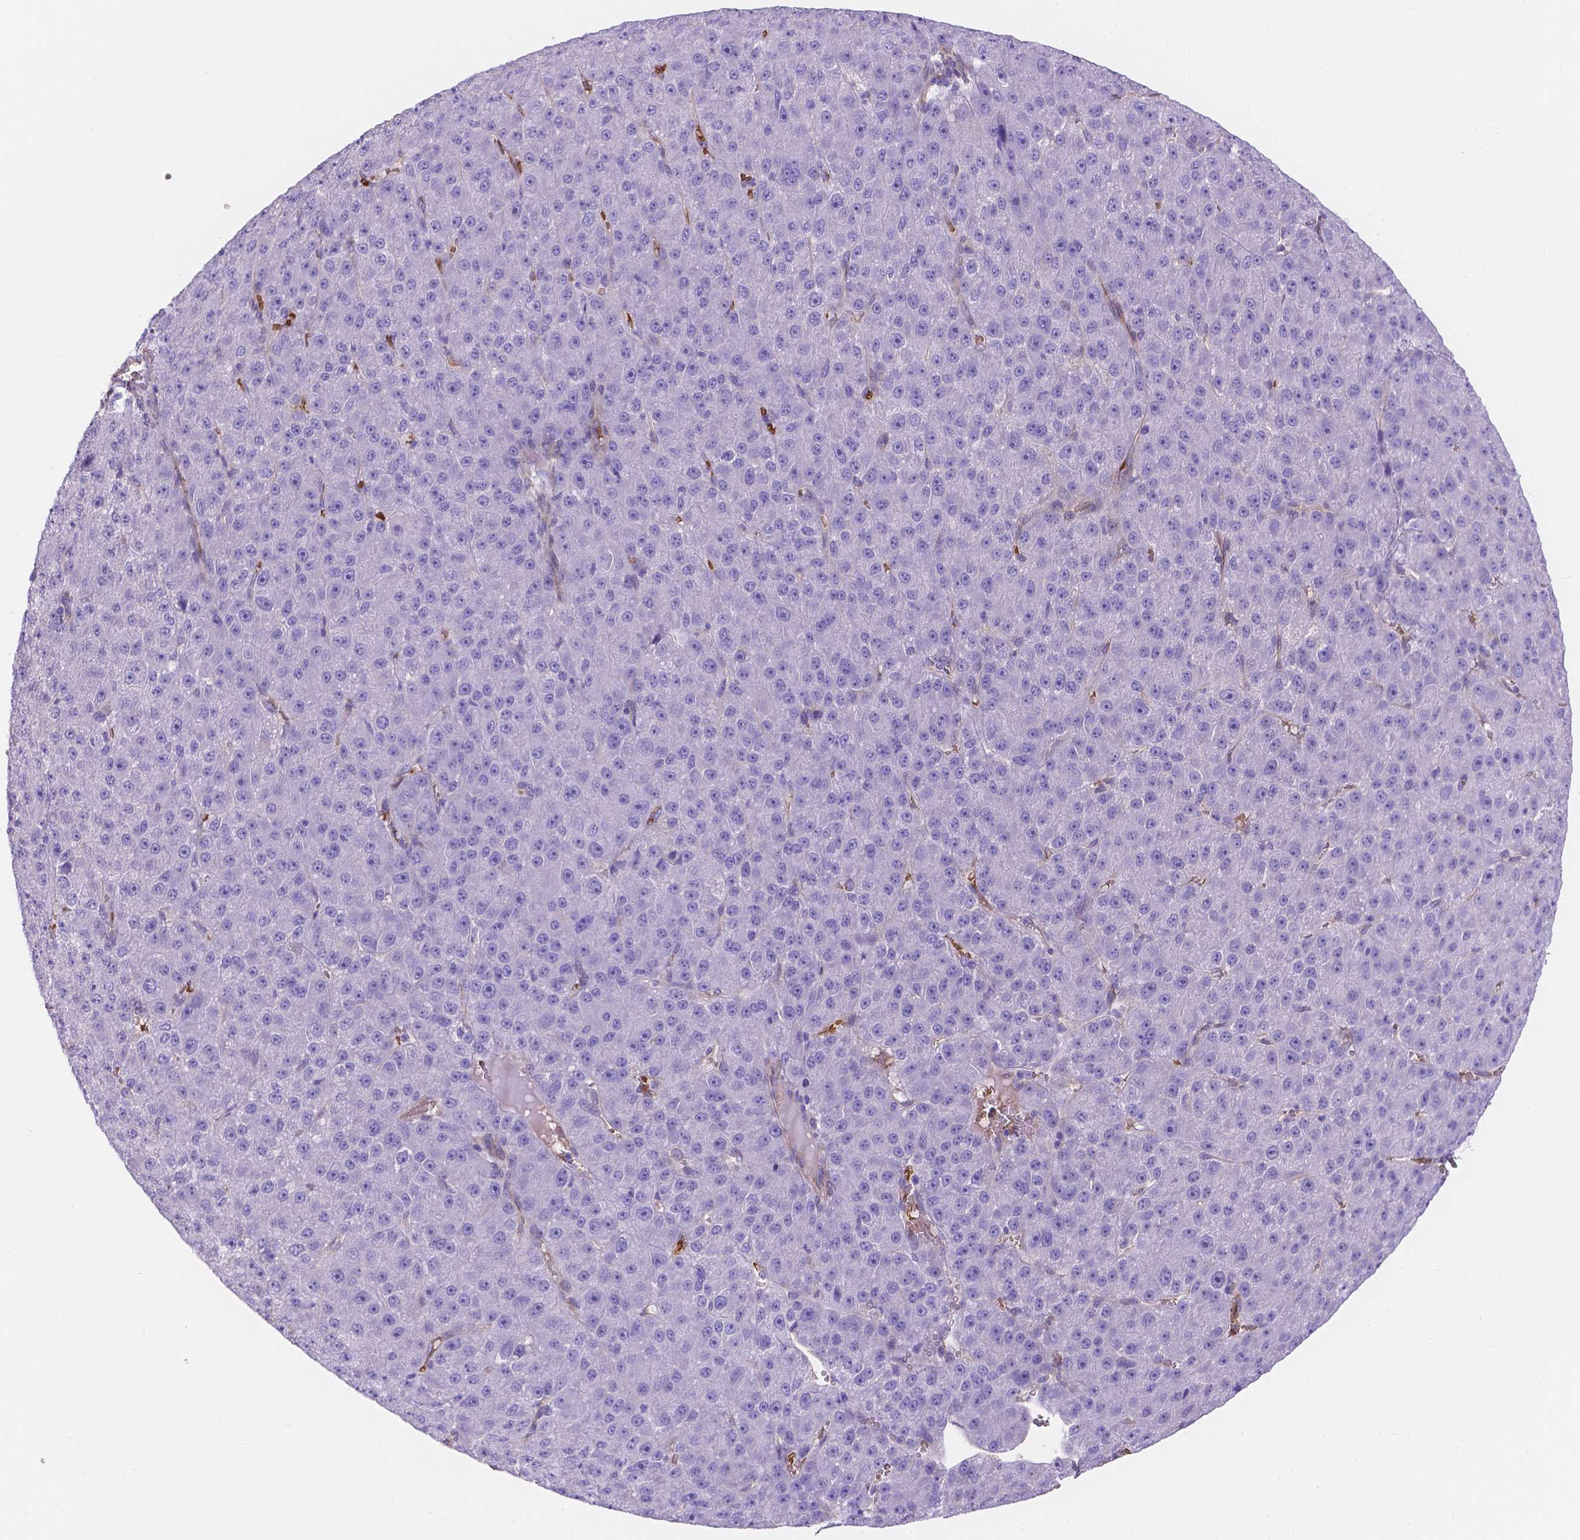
{"staining": {"intensity": "negative", "quantity": "none", "location": "none"}, "tissue": "liver cancer", "cell_type": "Tumor cells", "image_type": "cancer", "snomed": [{"axis": "morphology", "description": "Carcinoma, Hepatocellular, NOS"}, {"axis": "topography", "description": "Liver"}], "caption": "Liver cancer (hepatocellular carcinoma) was stained to show a protein in brown. There is no significant expression in tumor cells.", "gene": "SLC40A1", "patient": {"sex": "male", "age": 67}}